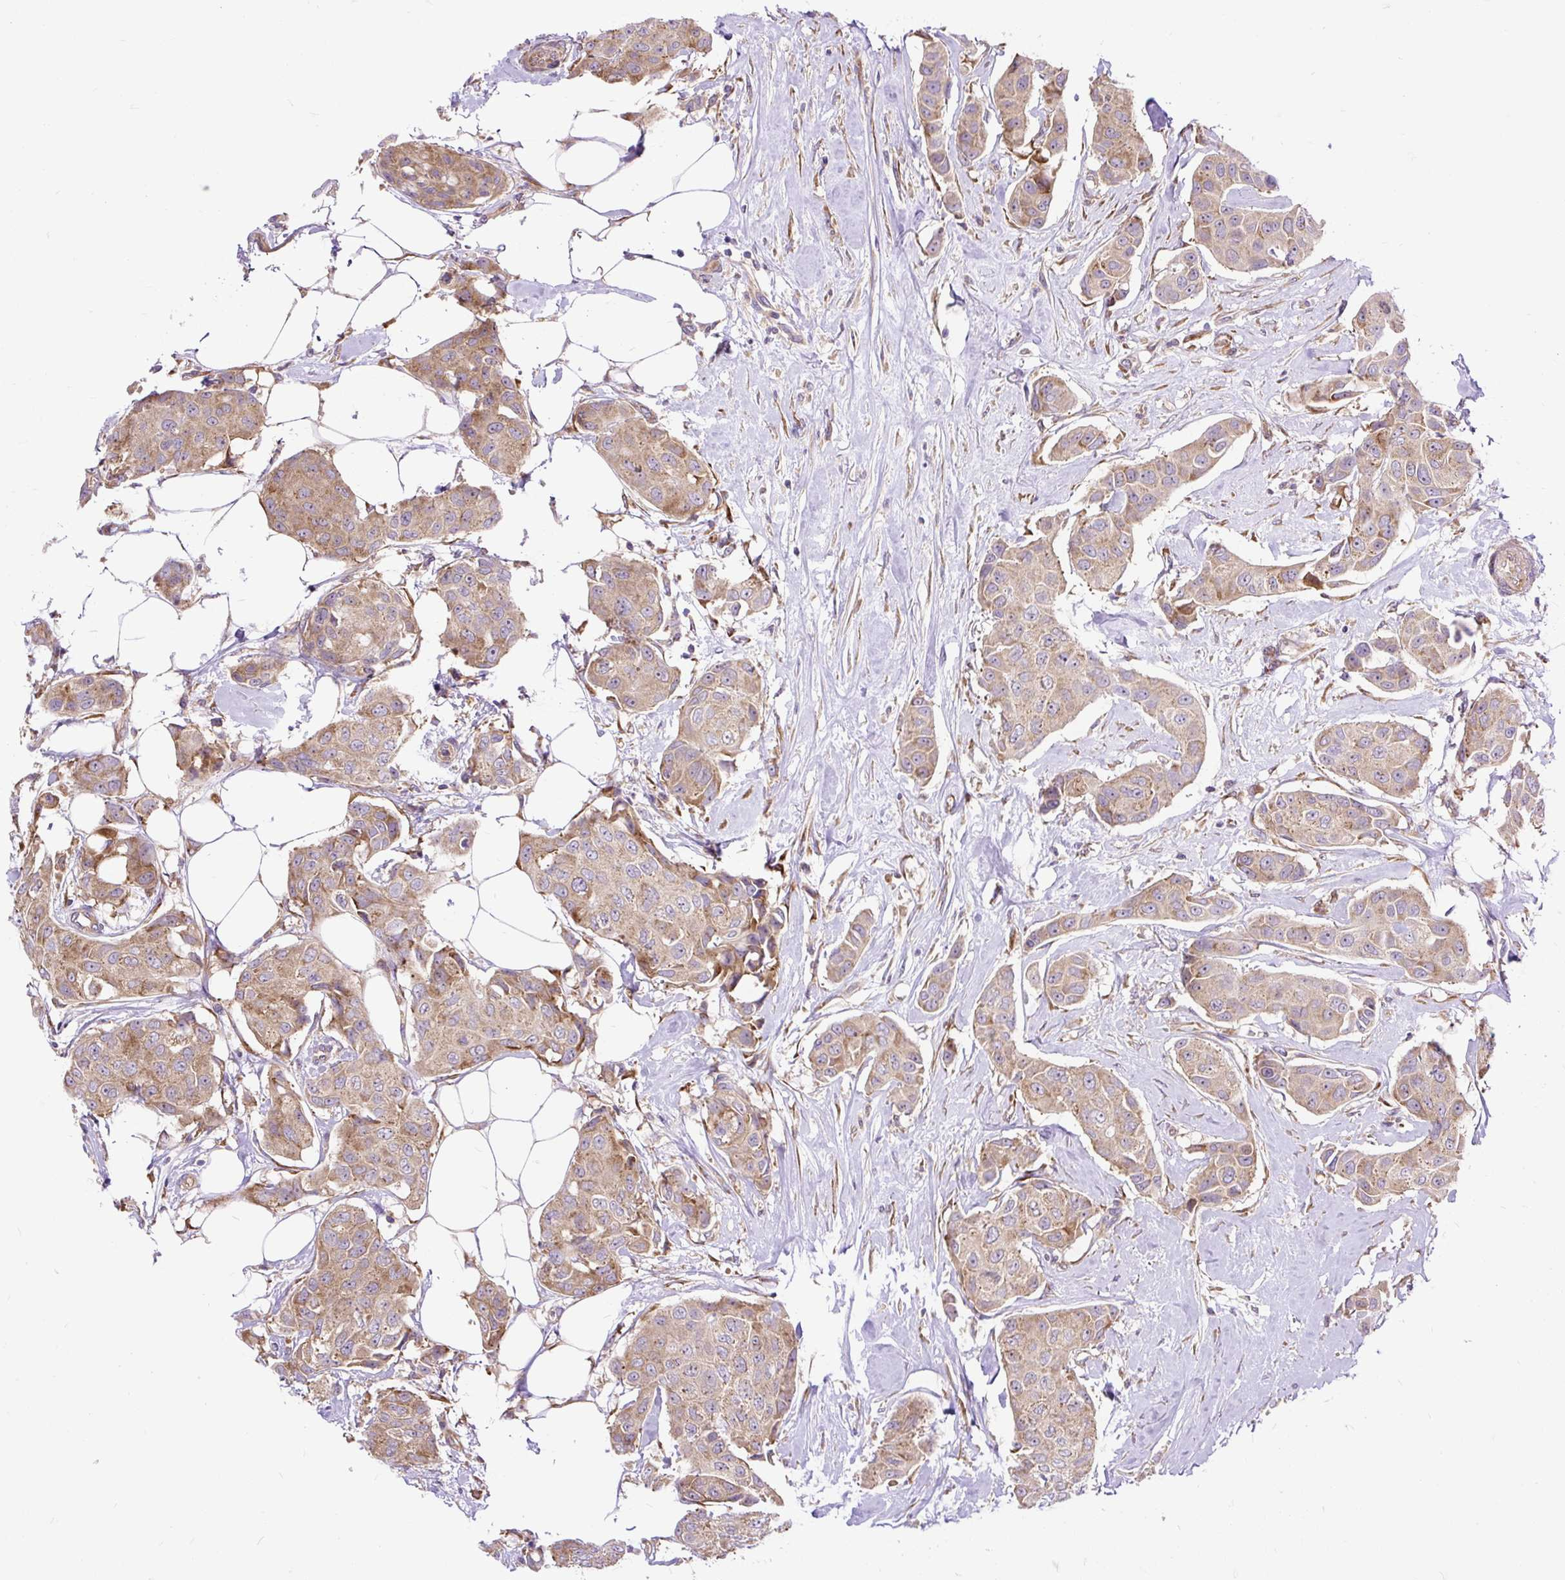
{"staining": {"intensity": "moderate", "quantity": "25%-75%", "location": "cytoplasmic/membranous"}, "tissue": "breast cancer", "cell_type": "Tumor cells", "image_type": "cancer", "snomed": [{"axis": "morphology", "description": "Duct carcinoma"}, {"axis": "topography", "description": "Breast"}, {"axis": "topography", "description": "Lymph node"}], "caption": "Protein staining by IHC demonstrates moderate cytoplasmic/membranous staining in approximately 25%-75% of tumor cells in breast cancer. (DAB IHC with brightfield microscopy, high magnification).", "gene": "RPS5", "patient": {"sex": "female", "age": 80}}